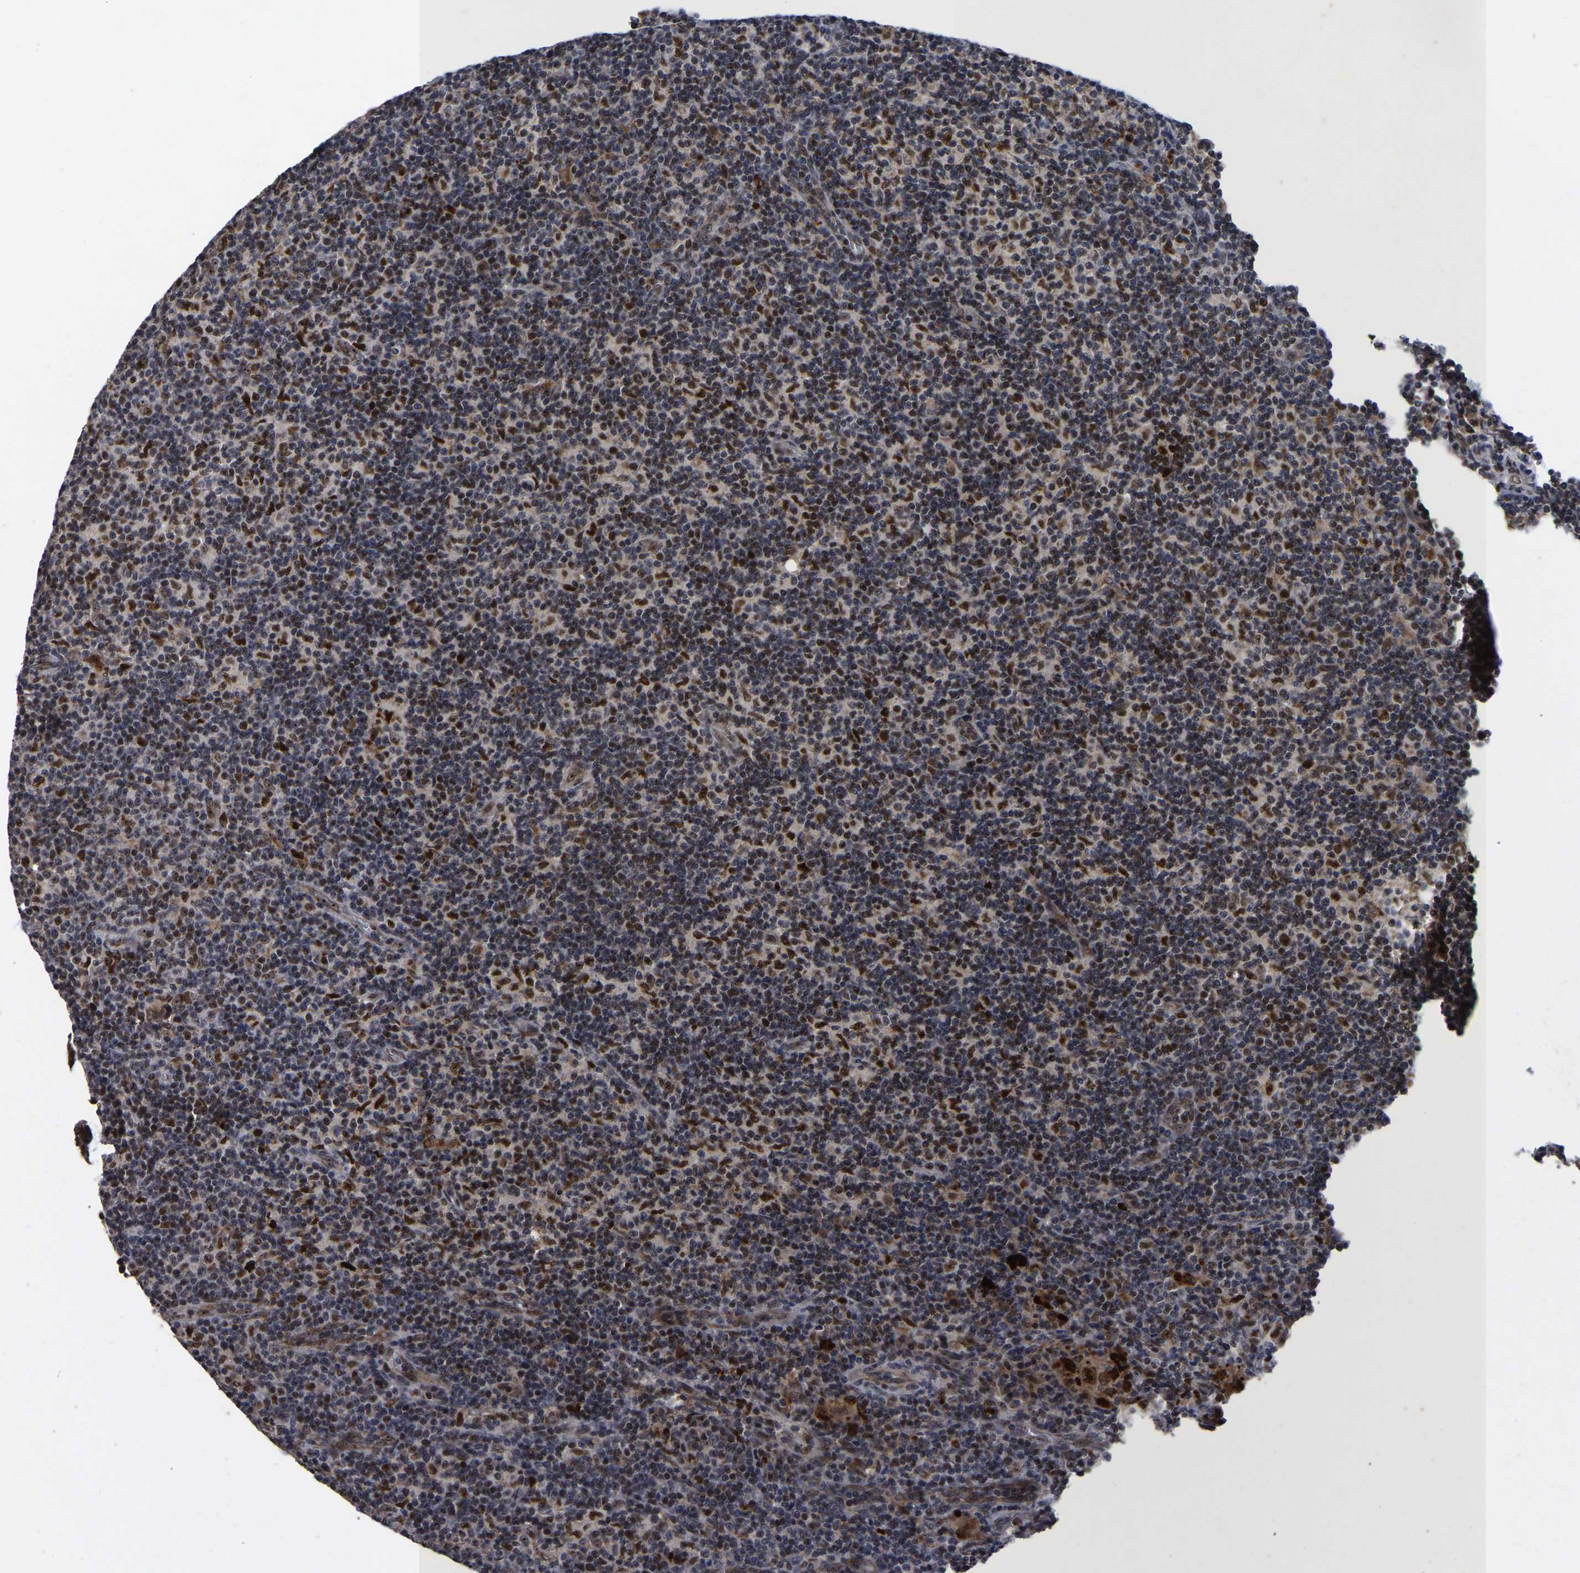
{"staining": {"intensity": "strong", "quantity": ">75%", "location": "nuclear"}, "tissue": "lymph node", "cell_type": "Germinal center cells", "image_type": "normal", "snomed": [{"axis": "morphology", "description": "Normal tissue, NOS"}, {"axis": "morphology", "description": "Inflammation, NOS"}, {"axis": "topography", "description": "Lymph node"}], "caption": "Human lymph node stained with a brown dye shows strong nuclear positive expression in approximately >75% of germinal center cells.", "gene": "JUNB", "patient": {"sex": "male", "age": 55}}